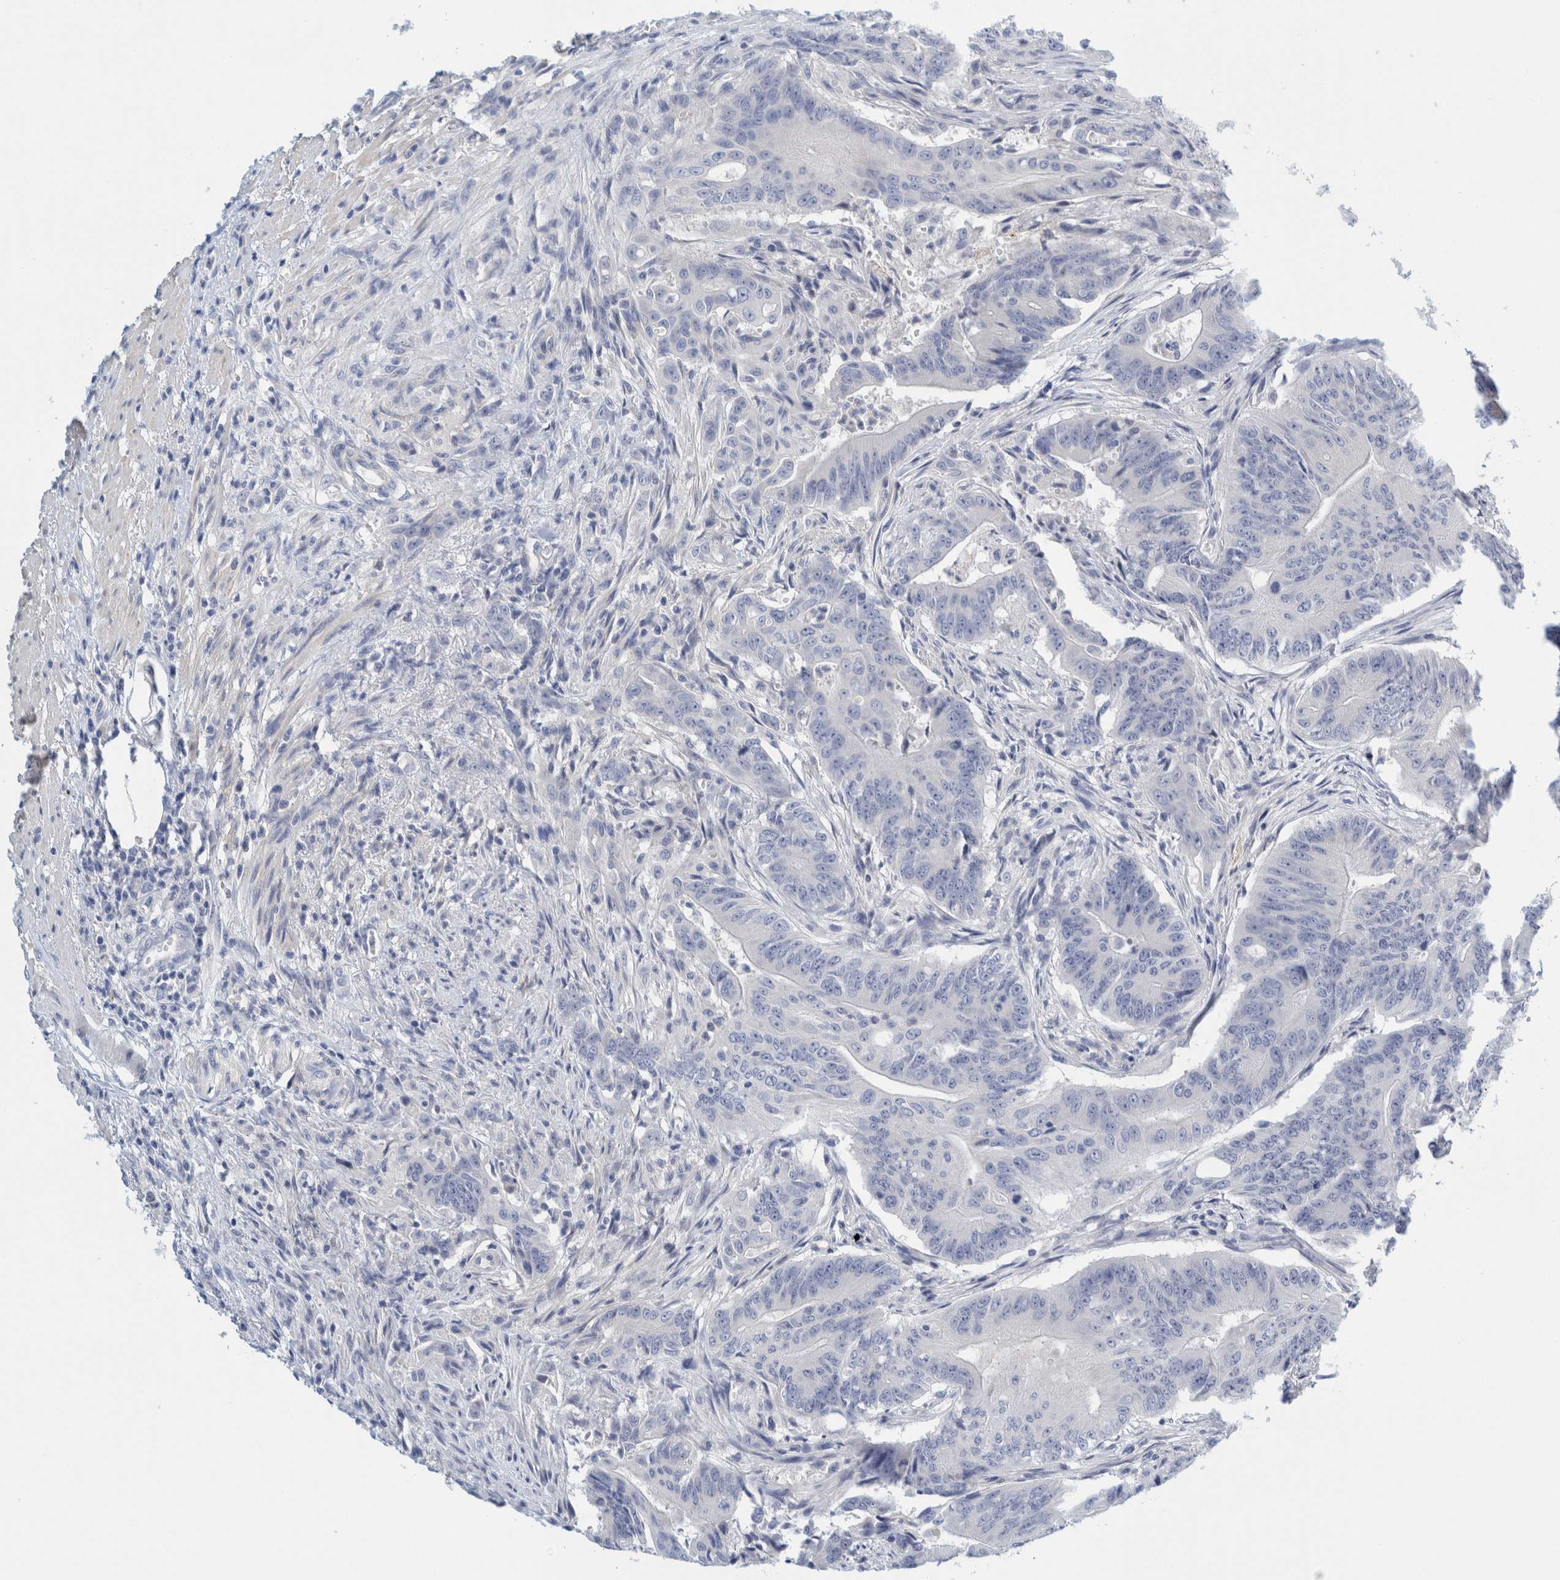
{"staining": {"intensity": "negative", "quantity": "none", "location": "none"}, "tissue": "colorectal cancer", "cell_type": "Tumor cells", "image_type": "cancer", "snomed": [{"axis": "morphology", "description": "Adenoma, NOS"}, {"axis": "morphology", "description": "Adenocarcinoma, NOS"}, {"axis": "topography", "description": "Colon"}], "caption": "High power microscopy image of an immunohistochemistry histopathology image of colorectal adenocarcinoma, revealing no significant expression in tumor cells.", "gene": "ZNF324B", "patient": {"sex": "male", "age": 79}}